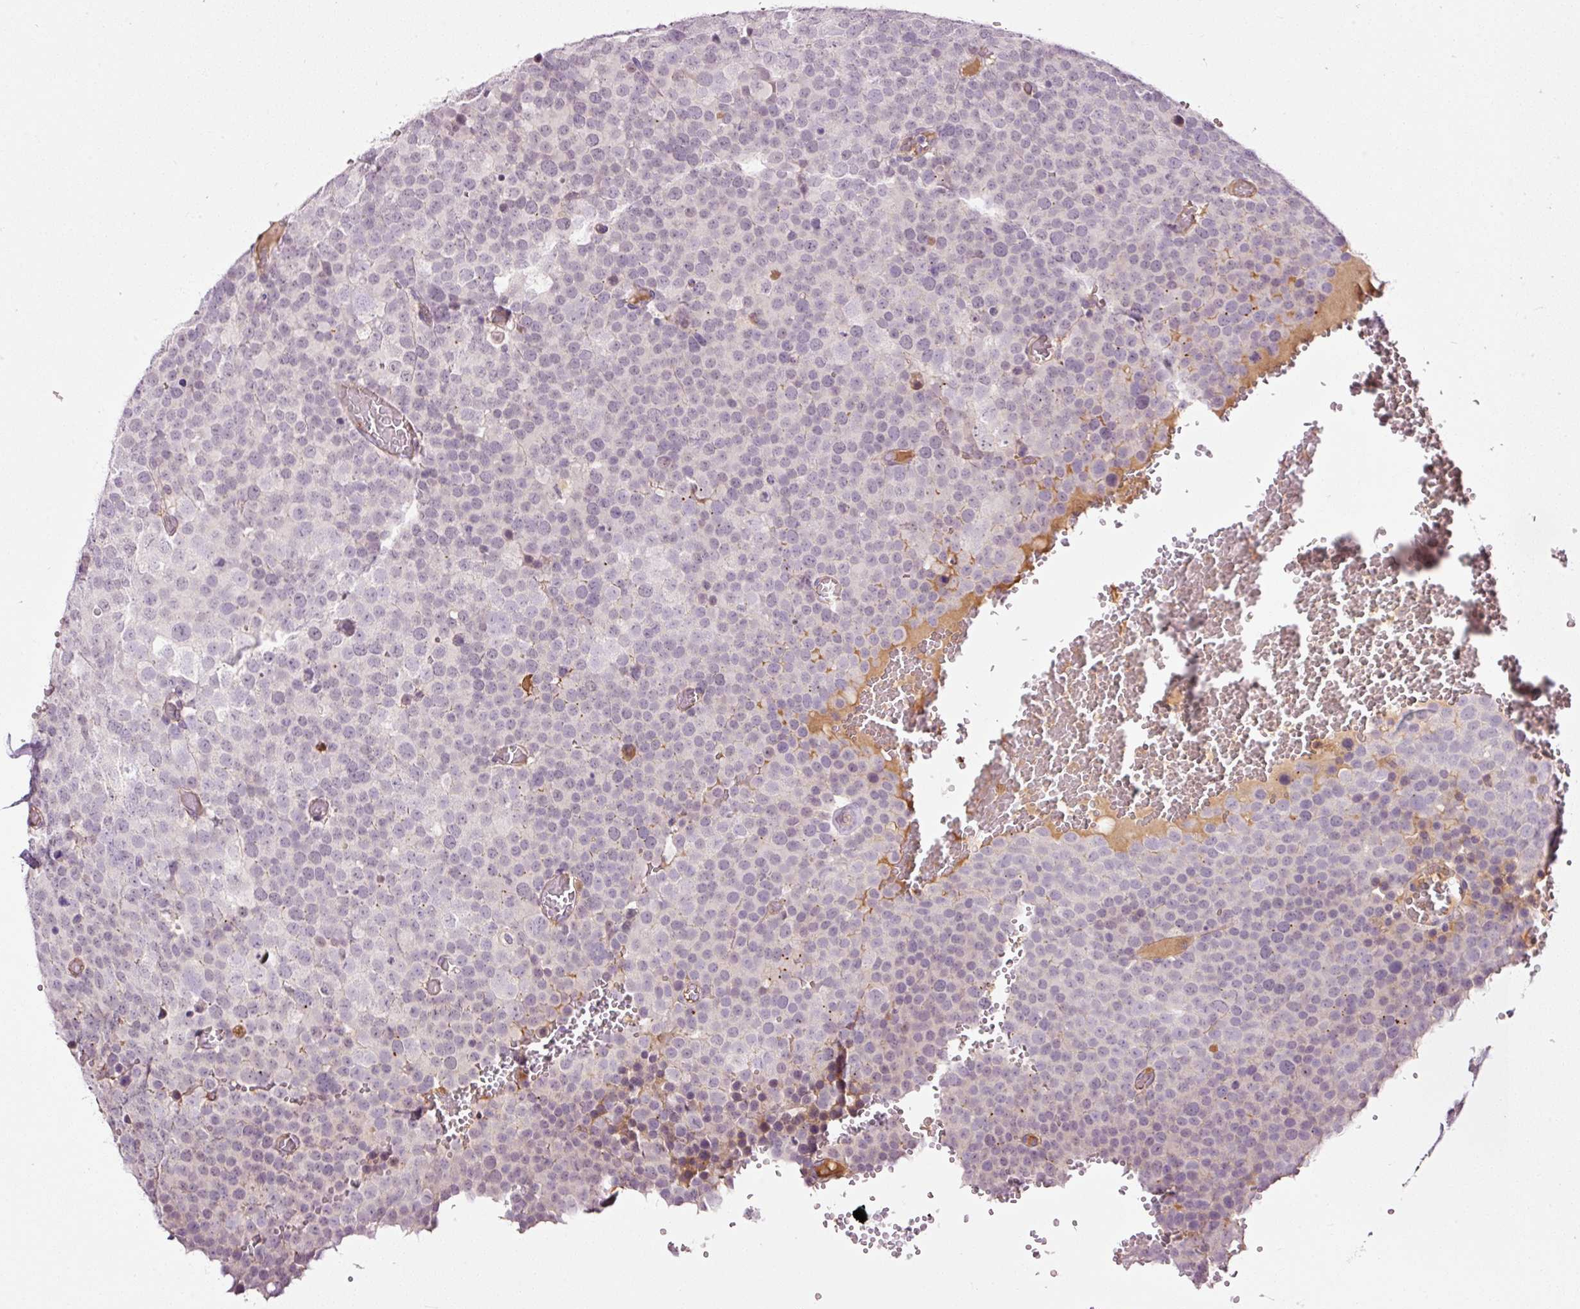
{"staining": {"intensity": "negative", "quantity": "none", "location": "none"}, "tissue": "testis cancer", "cell_type": "Tumor cells", "image_type": "cancer", "snomed": [{"axis": "morphology", "description": "Seminoma, NOS"}, {"axis": "topography", "description": "Testis"}], "caption": "Tumor cells show no significant protein staining in testis cancer. (DAB immunohistochemistry (IHC) visualized using brightfield microscopy, high magnification).", "gene": "ABCB4", "patient": {"sex": "male", "age": 71}}